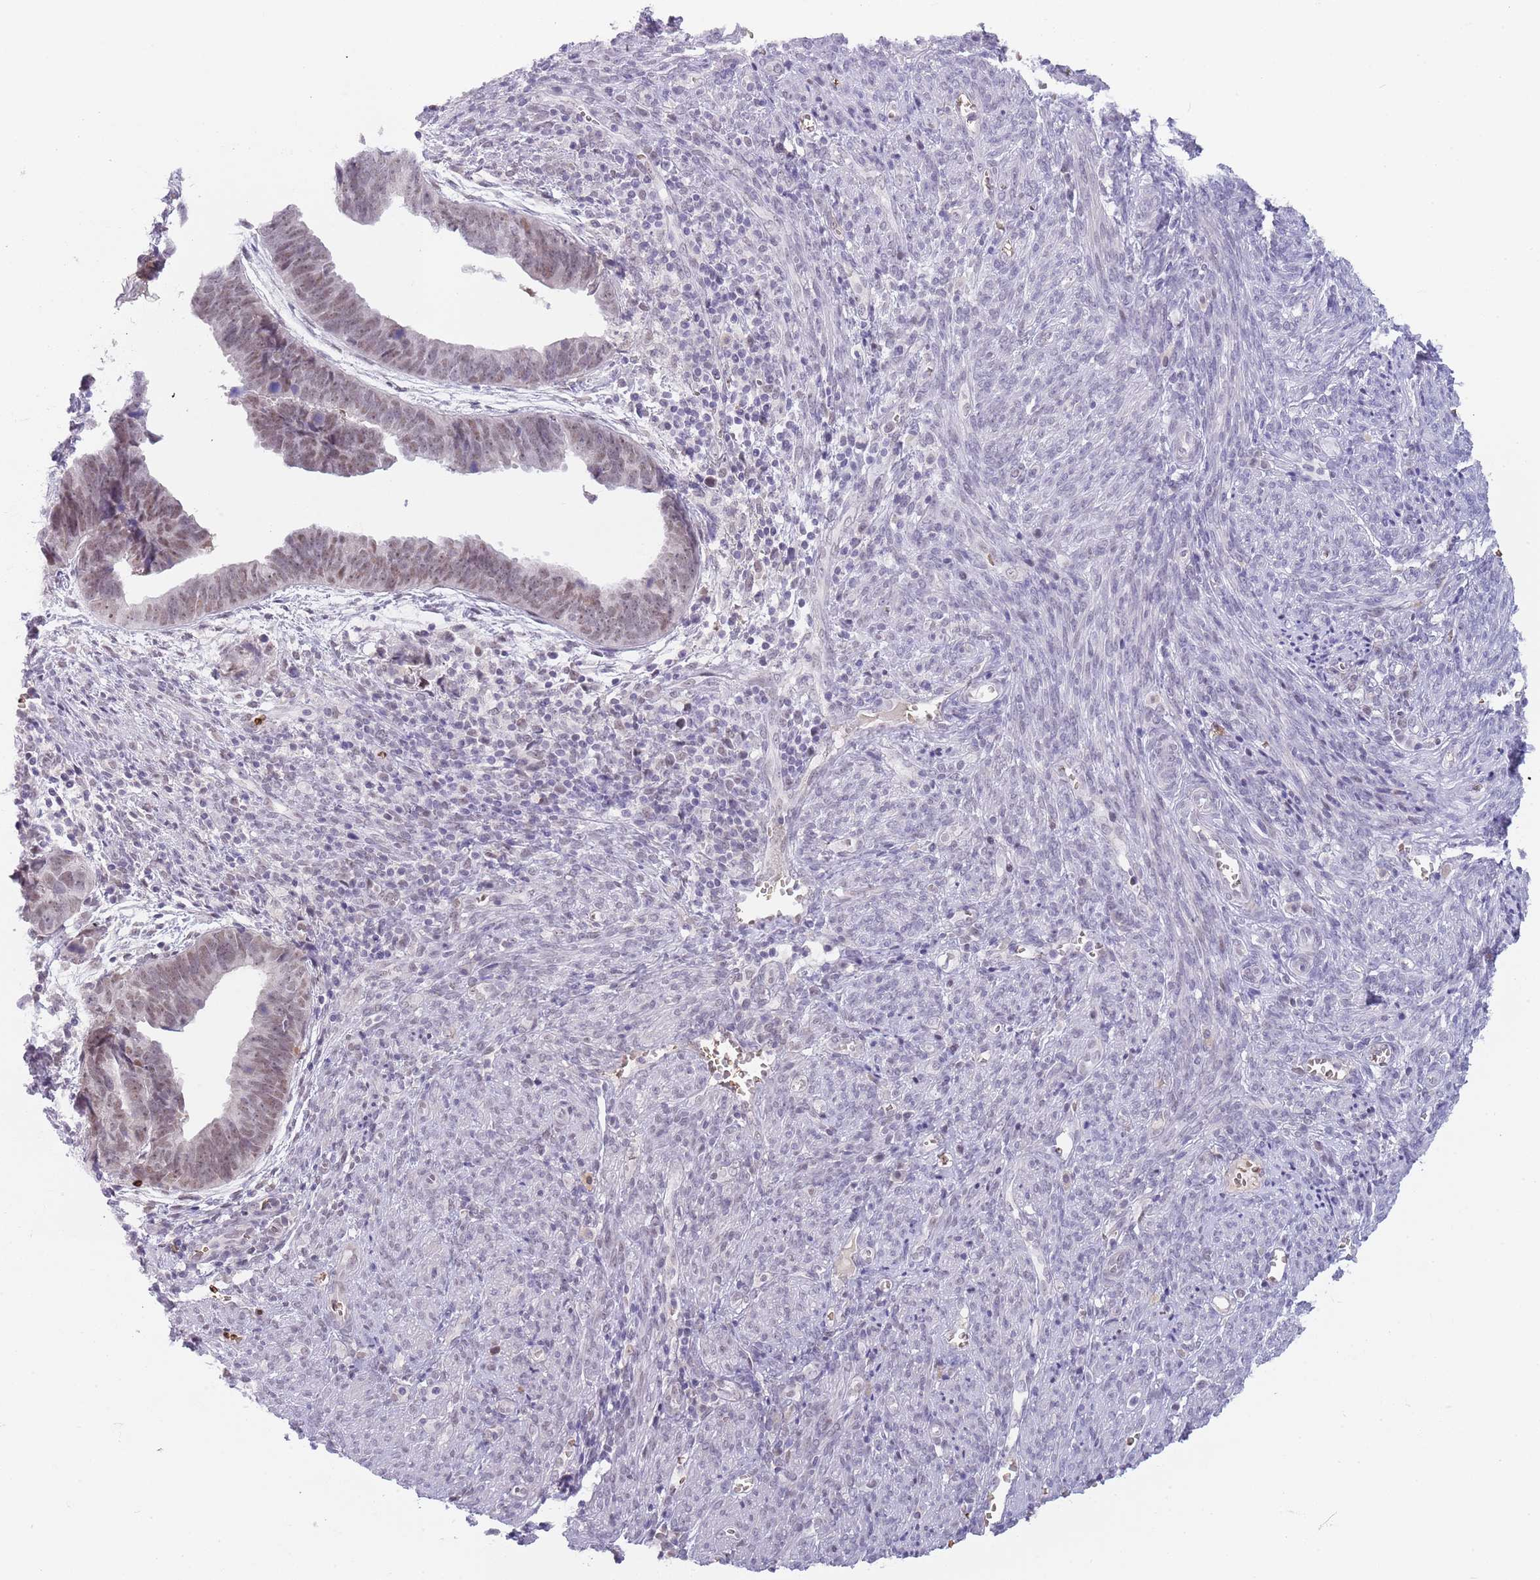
{"staining": {"intensity": "moderate", "quantity": ">75%", "location": "nuclear"}, "tissue": "endometrial cancer", "cell_type": "Tumor cells", "image_type": "cancer", "snomed": [{"axis": "morphology", "description": "Adenocarcinoma, NOS"}, {"axis": "topography", "description": "Endometrium"}], "caption": "Endometrial cancer (adenocarcinoma) stained with a protein marker displays moderate staining in tumor cells.", "gene": "LYPD6B", "patient": {"sex": "female", "age": 75}}